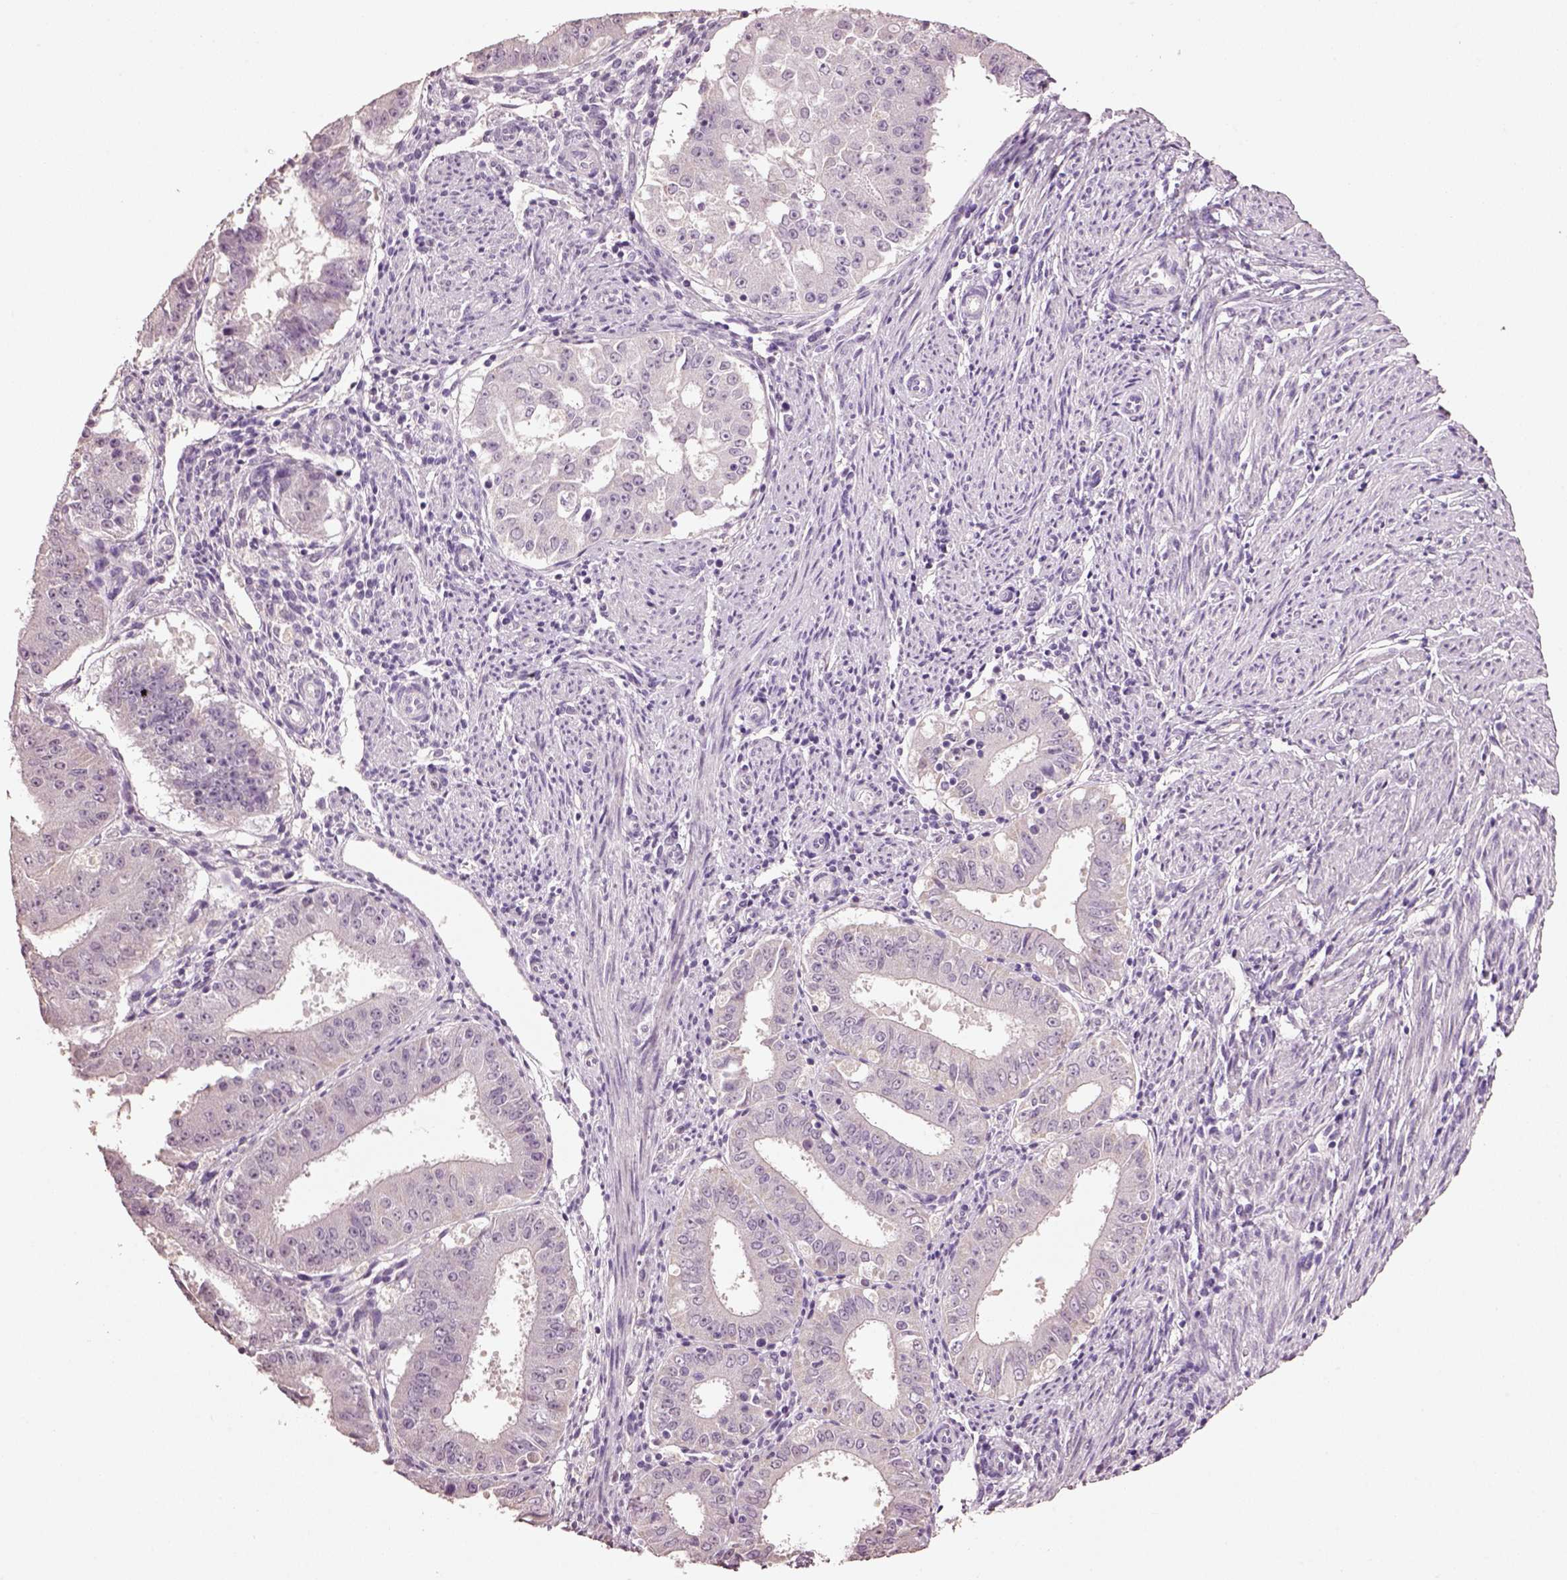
{"staining": {"intensity": "negative", "quantity": "none", "location": "none"}, "tissue": "ovarian cancer", "cell_type": "Tumor cells", "image_type": "cancer", "snomed": [{"axis": "morphology", "description": "Carcinoma, endometroid"}, {"axis": "topography", "description": "Ovary"}], "caption": "Immunohistochemistry (IHC) of ovarian endometroid carcinoma shows no staining in tumor cells. (DAB (3,3'-diaminobenzidine) IHC visualized using brightfield microscopy, high magnification).", "gene": "KCNIP3", "patient": {"sex": "female", "age": 42}}